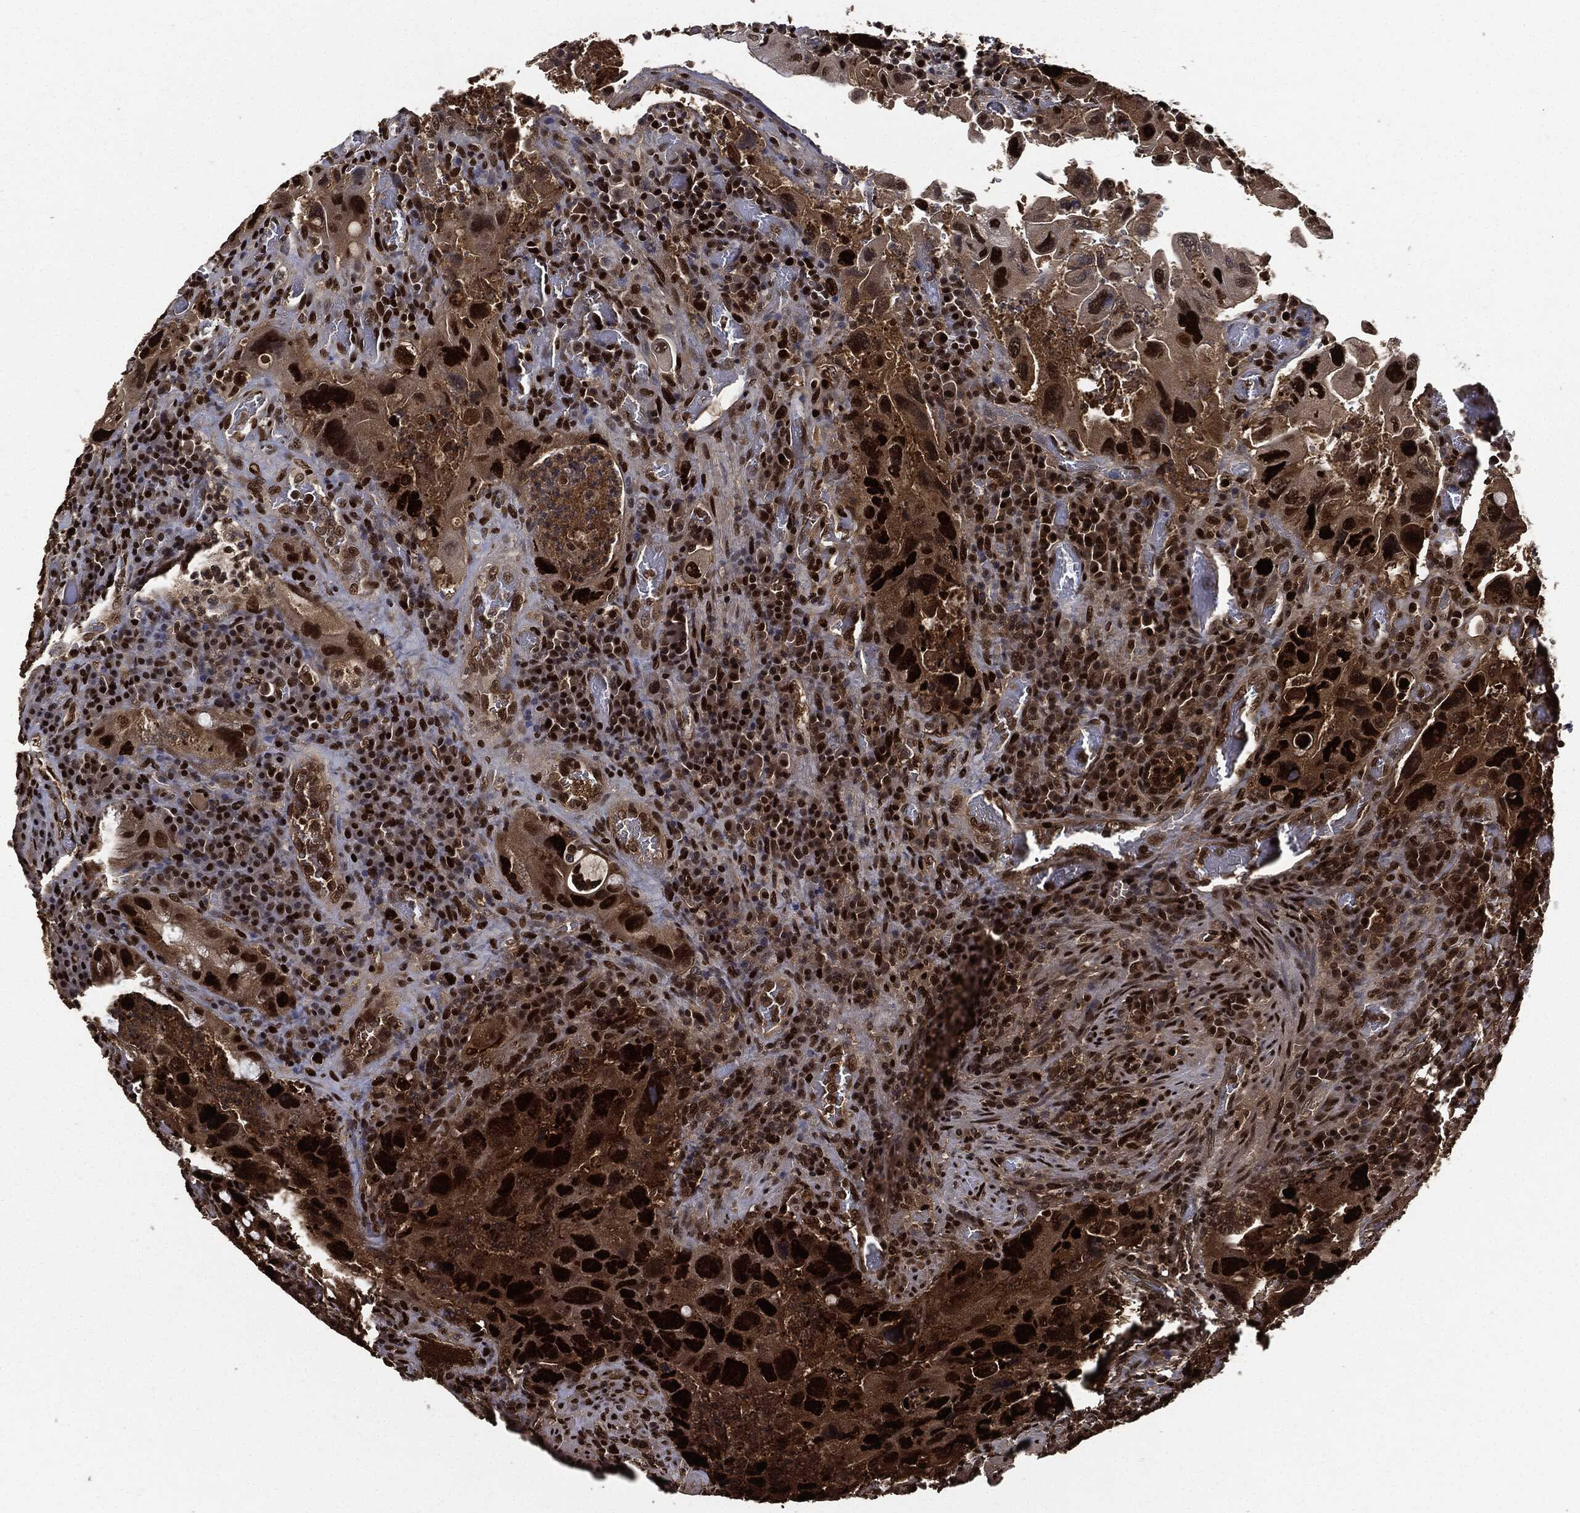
{"staining": {"intensity": "strong", "quantity": ">75%", "location": "nuclear"}, "tissue": "colorectal cancer", "cell_type": "Tumor cells", "image_type": "cancer", "snomed": [{"axis": "morphology", "description": "Adenocarcinoma, NOS"}, {"axis": "topography", "description": "Rectum"}], "caption": "An image showing strong nuclear positivity in approximately >75% of tumor cells in adenocarcinoma (colorectal), as visualized by brown immunohistochemical staining.", "gene": "PCNA", "patient": {"sex": "male", "age": 62}}